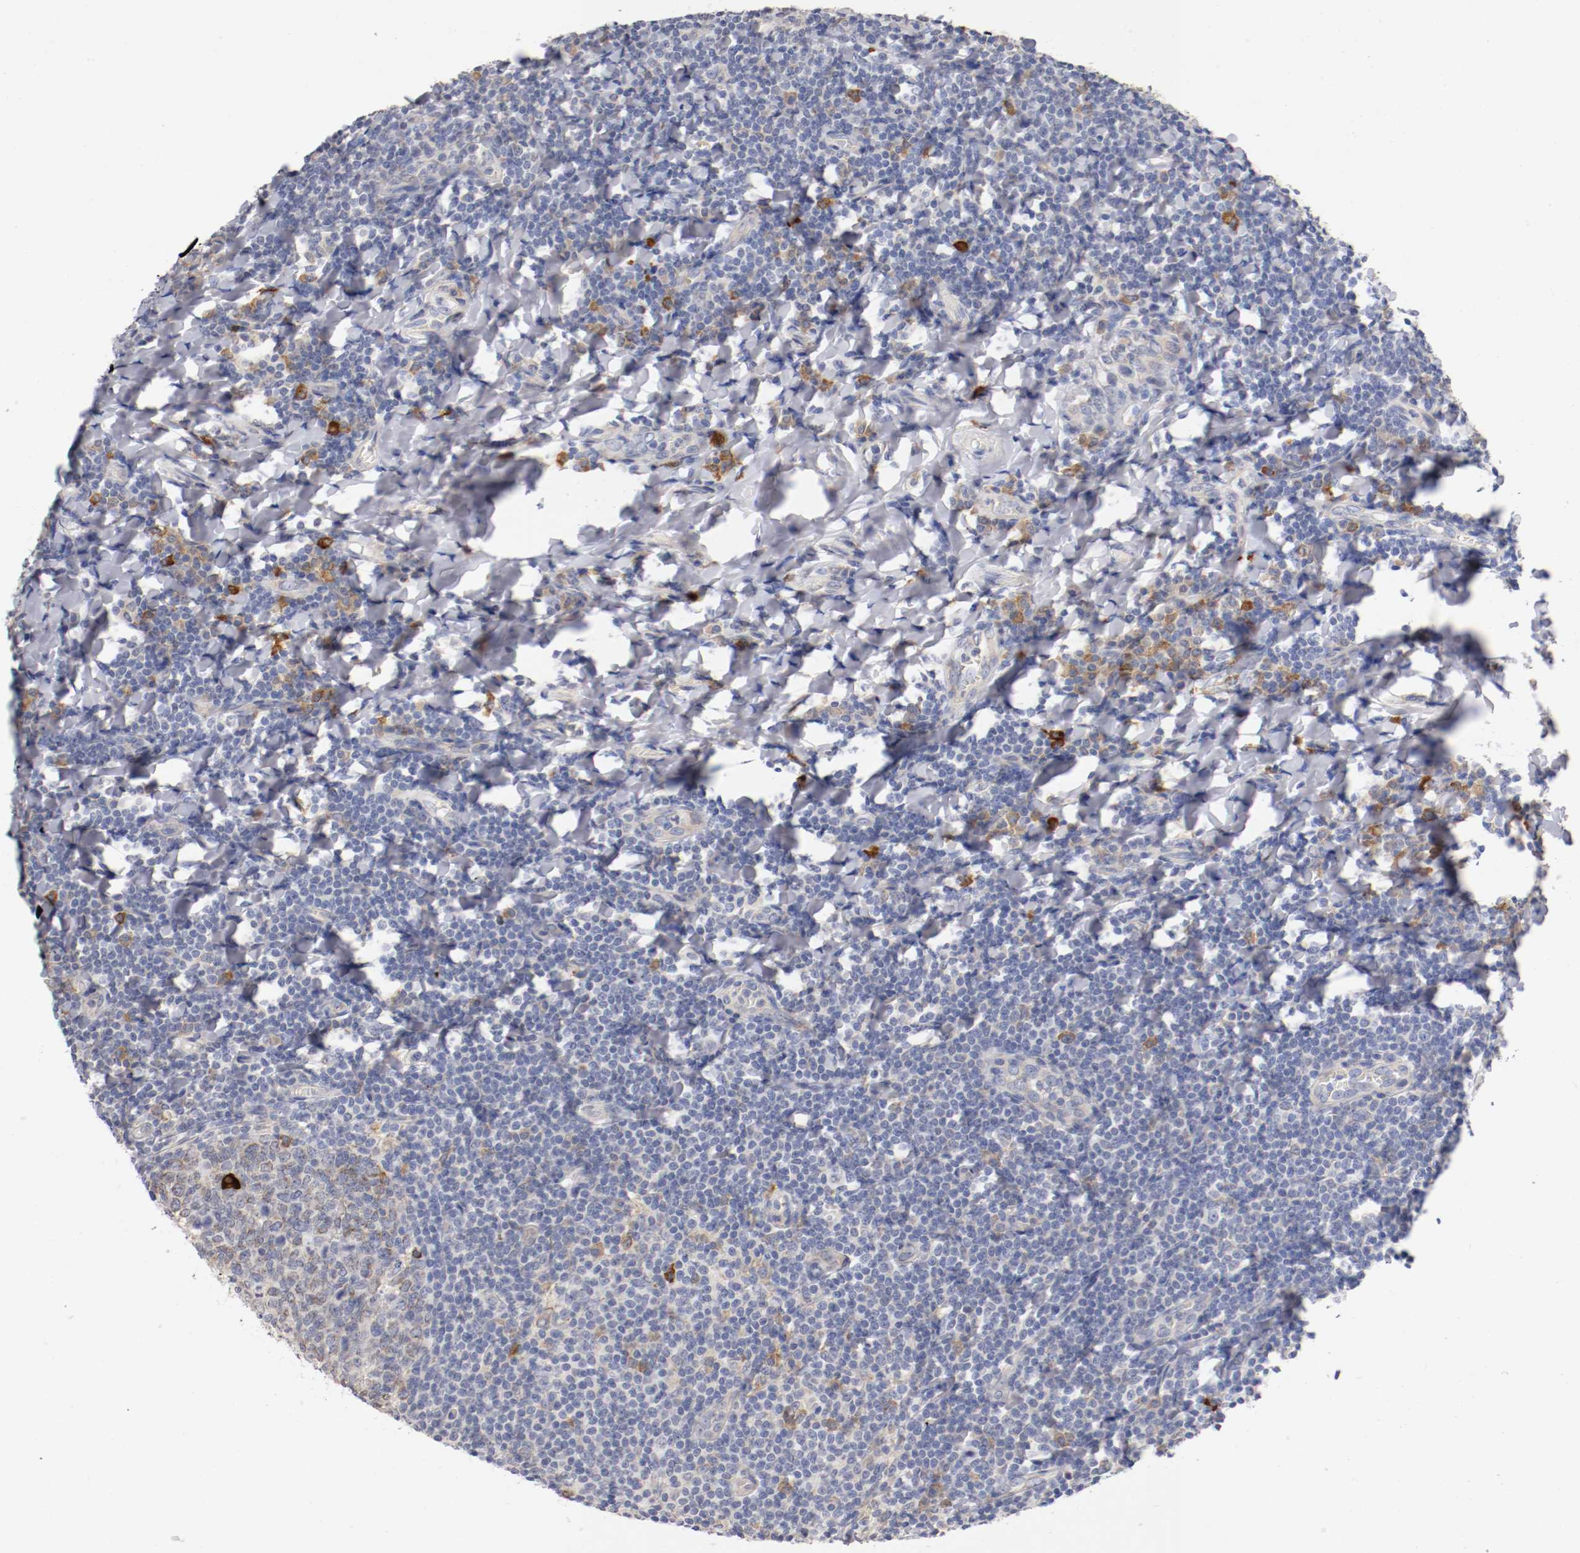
{"staining": {"intensity": "moderate", "quantity": "25%-75%", "location": "cytoplasmic/membranous"}, "tissue": "tonsil", "cell_type": "Germinal center cells", "image_type": "normal", "snomed": [{"axis": "morphology", "description": "Normal tissue, NOS"}, {"axis": "topography", "description": "Tonsil"}], "caption": "Tonsil stained with IHC shows moderate cytoplasmic/membranous positivity in about 25%-75% of germinal center cells. The staining was performed using DAB, with brown indicating positive protein expression. Nuclei are stained blue with hematoxylin.", "gene": "TRAF2", "patient": {"sex": "male", "age": 31}}